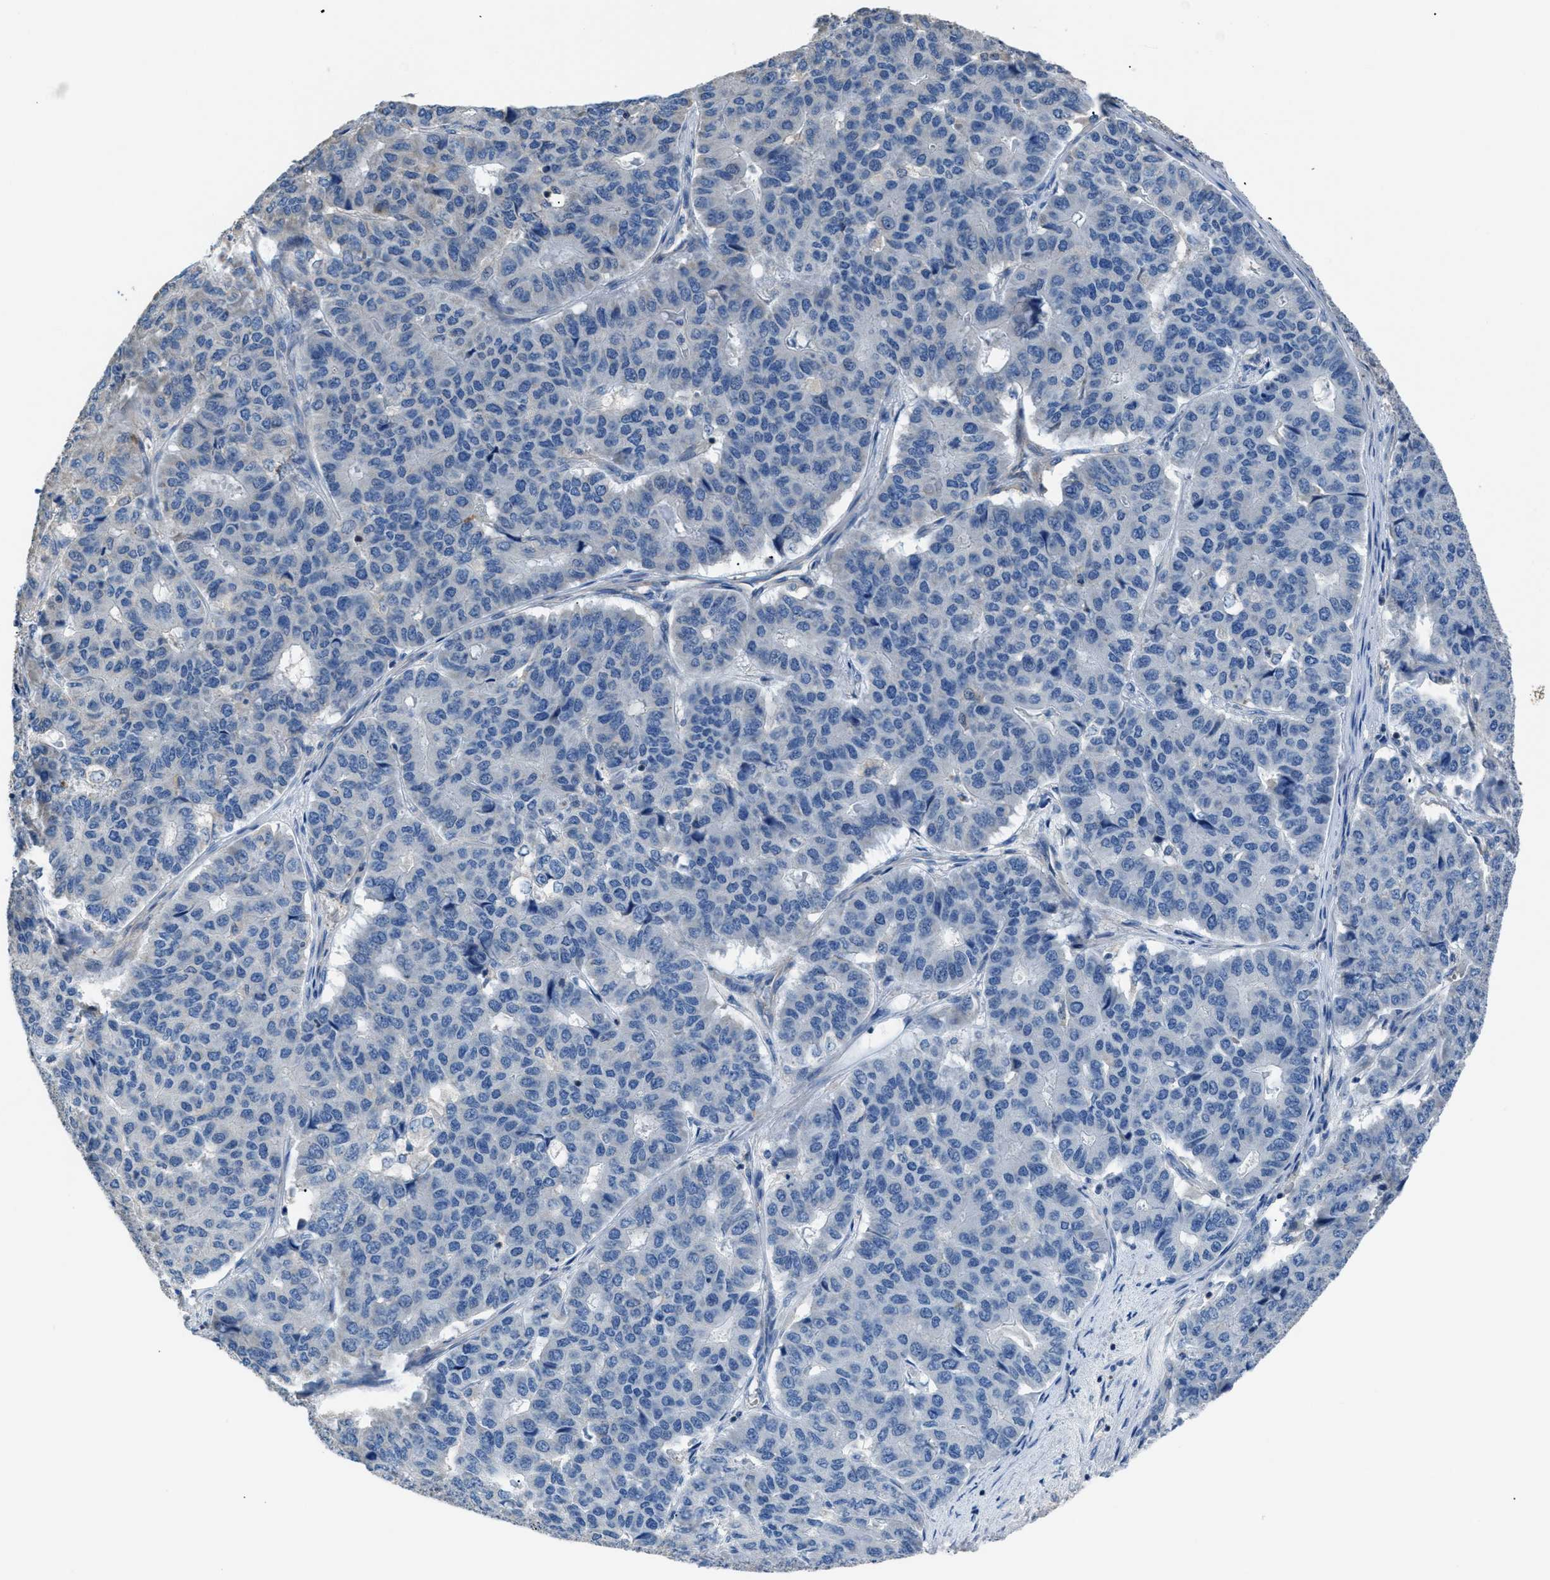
{"staining": {"intensity": "negative", "quantity": "none", "location": "none"}, "tissue": "pancreatic cancer", "cell_type": "Tumor cells", "image_type": "cancer", "snomed": [{"axis": "morphology", "description": "Adenocarcinoma, NOS"}, {"axis": "topography", "description": "Pancreas"}], "caption": "Micrograph shows no significant protein staining in tumor cells of pancreatic adenocarcinoma. The staining is performed using DAB brown chromogen with nuclei counter-stained in using hematoxylin.", "gene": "SGCZ", "patient": {"sex": "male", "age": 50}}